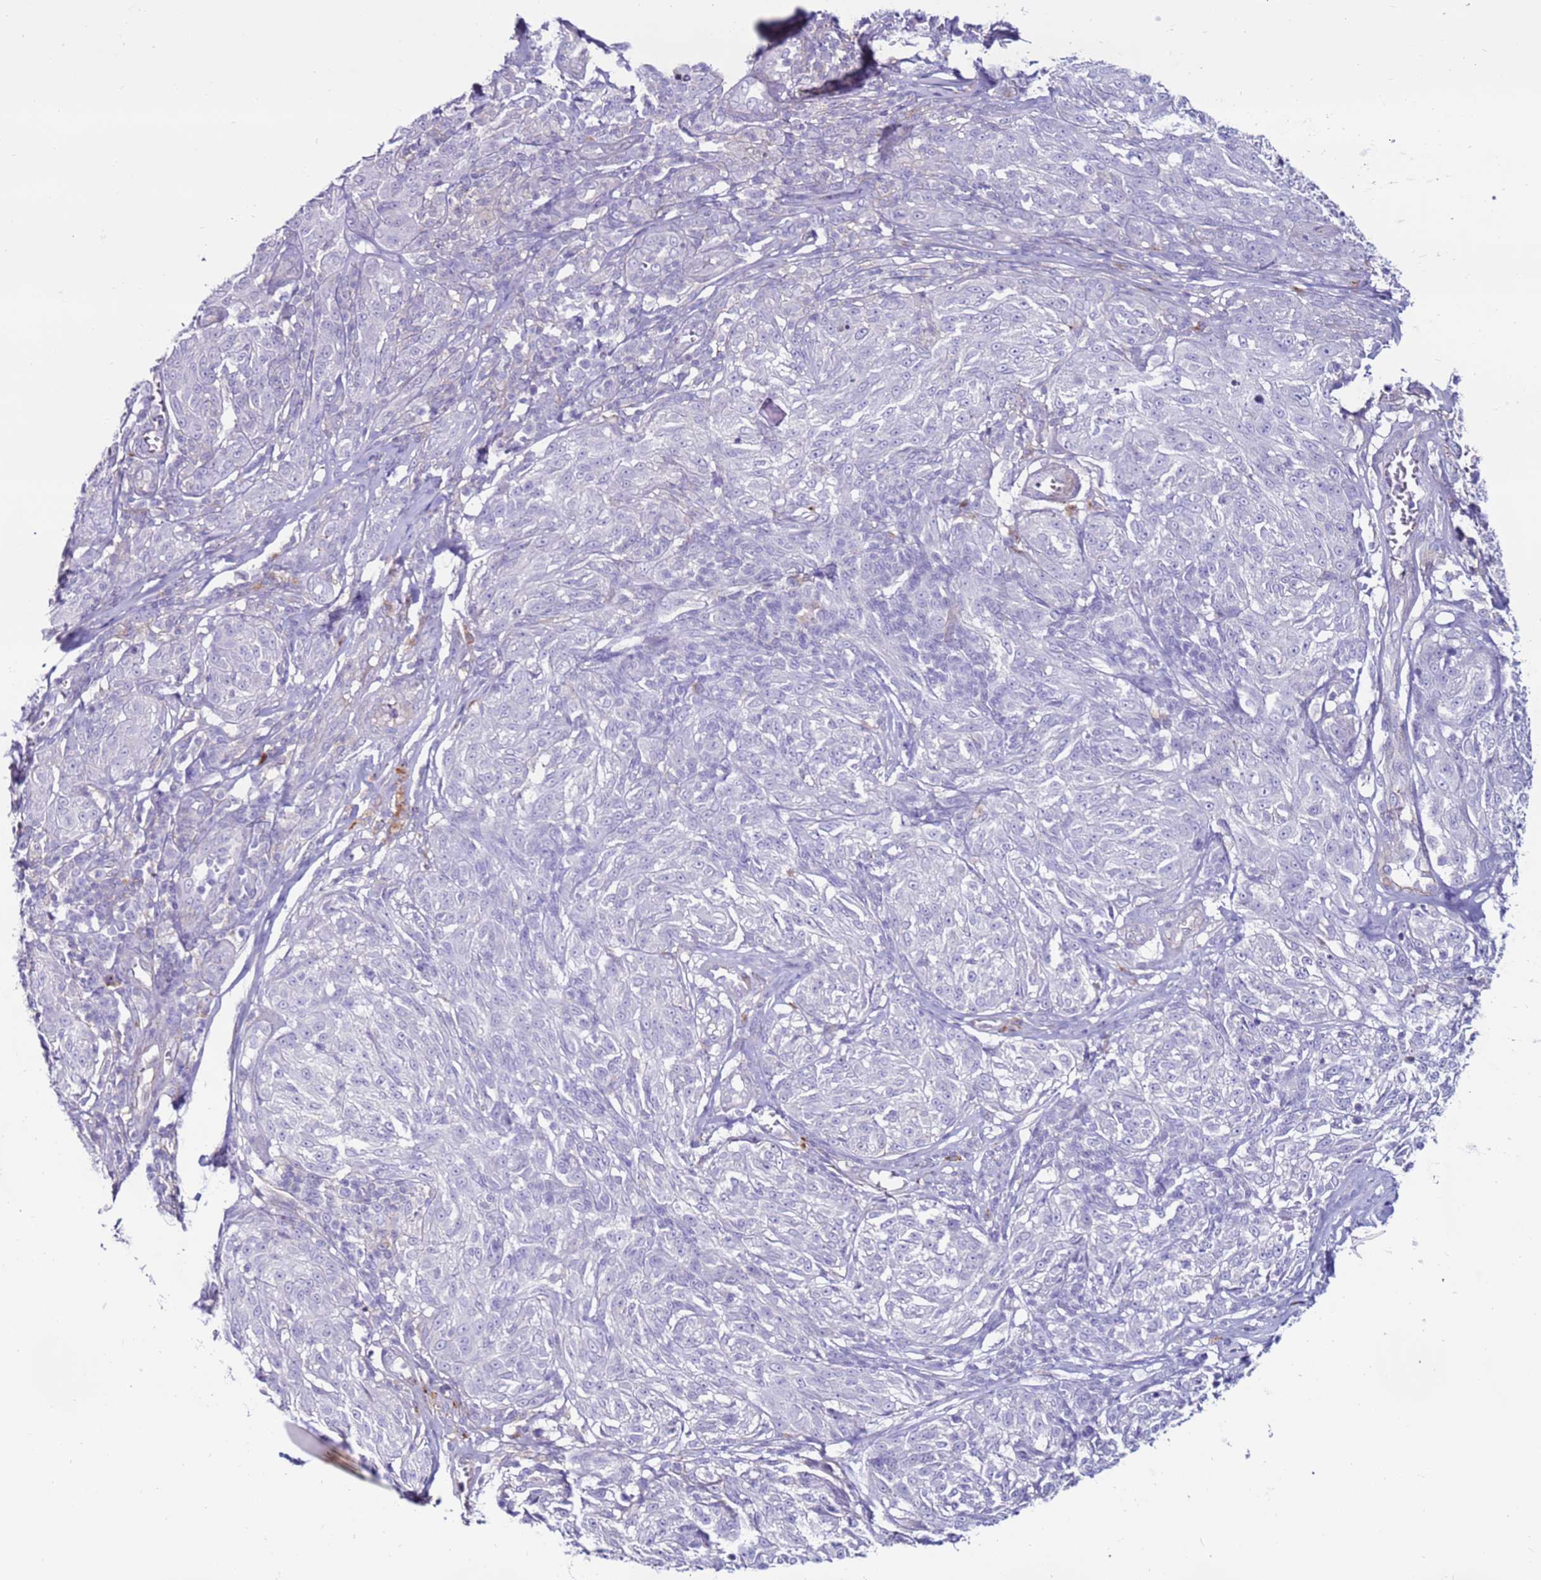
{"staining": {"intensity": "negative", "quantity": "none", "location": "none"}, "tissue": "melanoma", "cell_type": "Tumor cells", "image_type": "cancer", "snomed": [{"axis": "morphology", "description": "Malignant melanoma, NOS"}, {"axis": "topography", "description": "Skin"}], "caption": "An IHC histopathology image of melanoma is shown. There is no staining in tumor cells of melanoma.", "gene": "CLEC4M", "patient": {"sex": "female", "age": 63}}